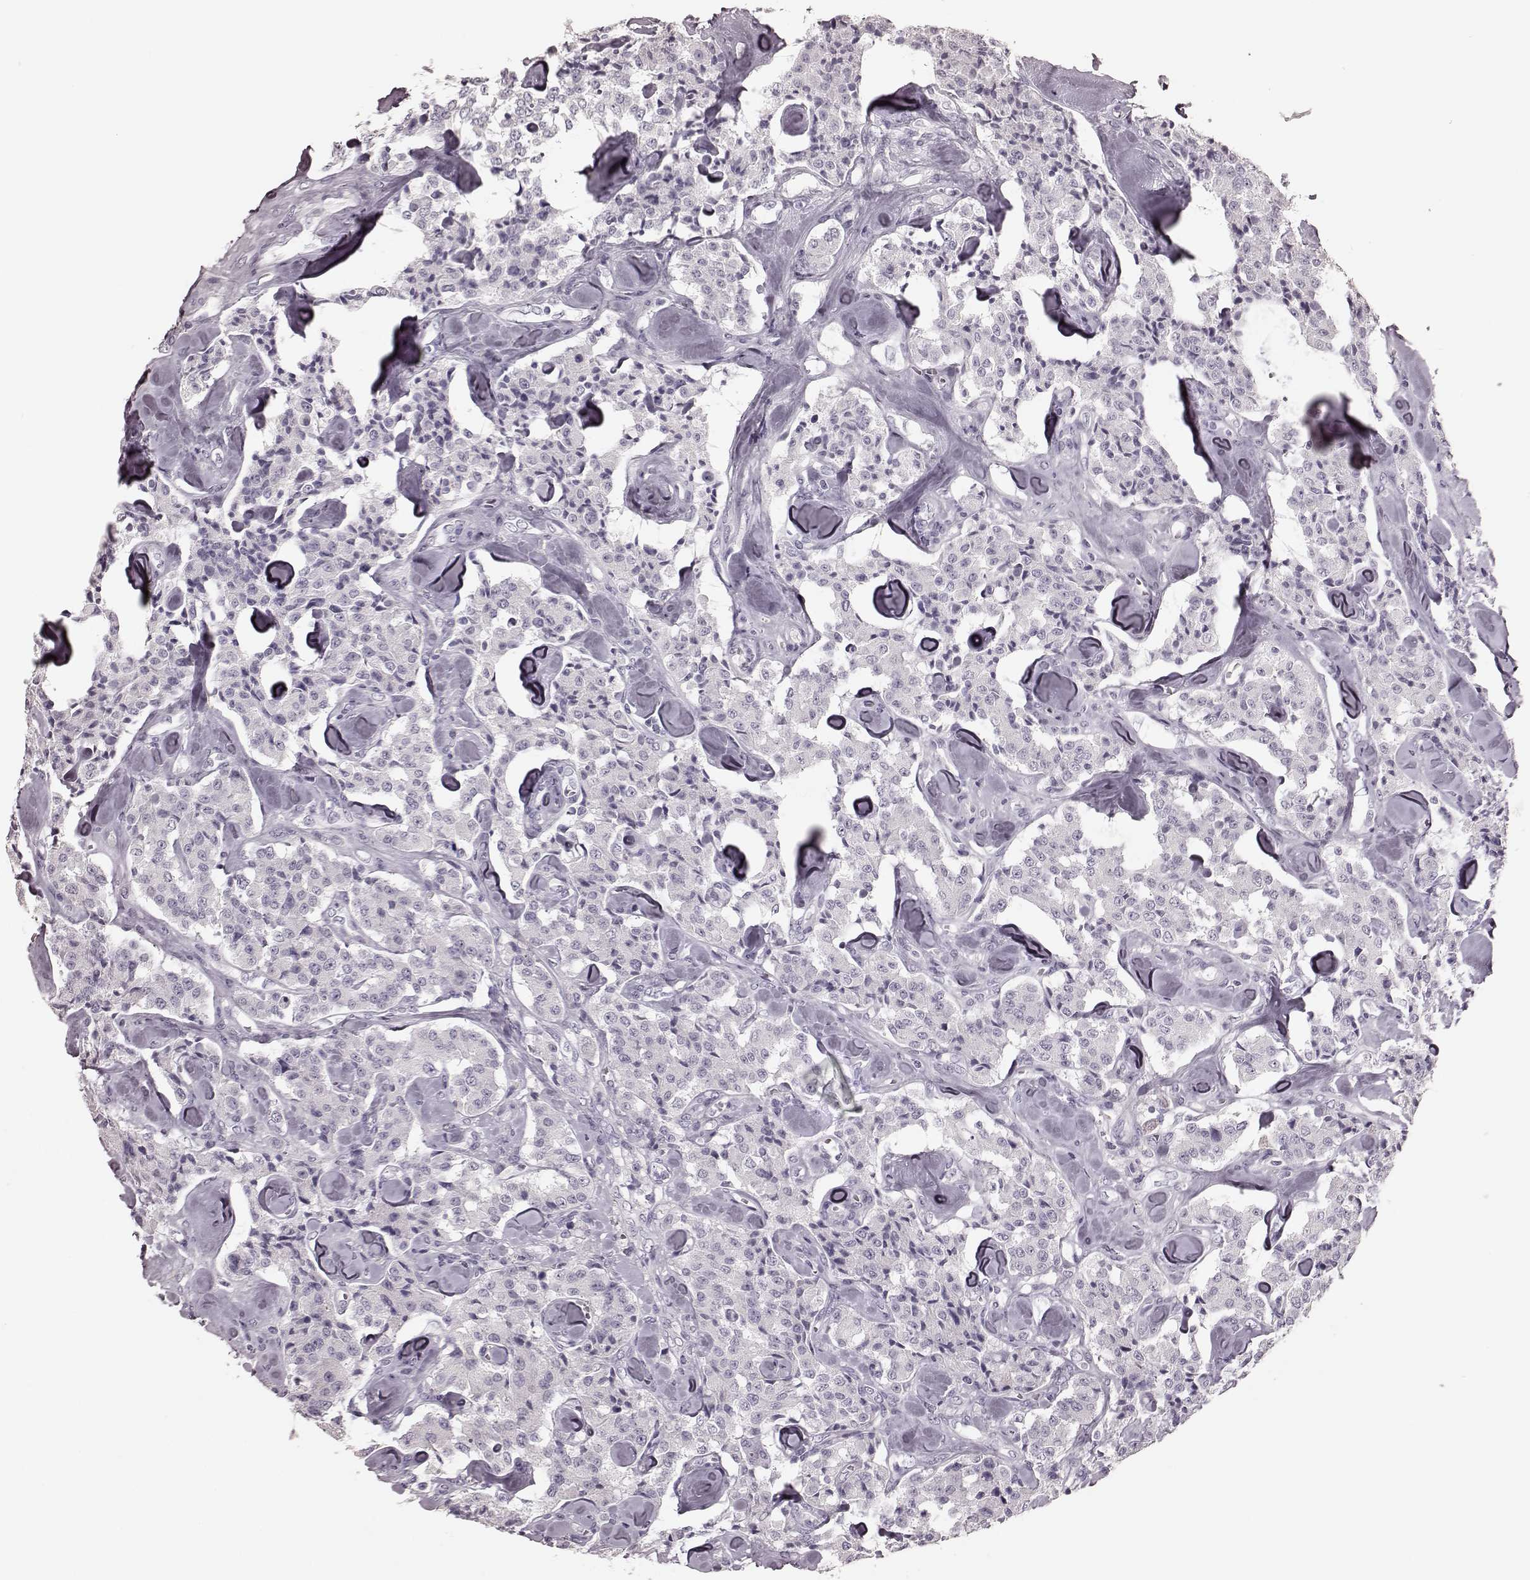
{"staining": {"intensity": "negative", "quantity": "none", "location": "none"}, "tissue": "carcinoid", "cell_type": "Tumor cells", "image_type": "cancer", "snomed": [{"axis": "morphology", "description": "Carcinoid, malignant, NOS"}, {"axis": "topography", "description": "Pancreas"}], "caption": "Tumor cells show no significant positivity in malignant carcinoid.", "gene": "TRPM1", "patient": {"sex": "male", "age": 41}}